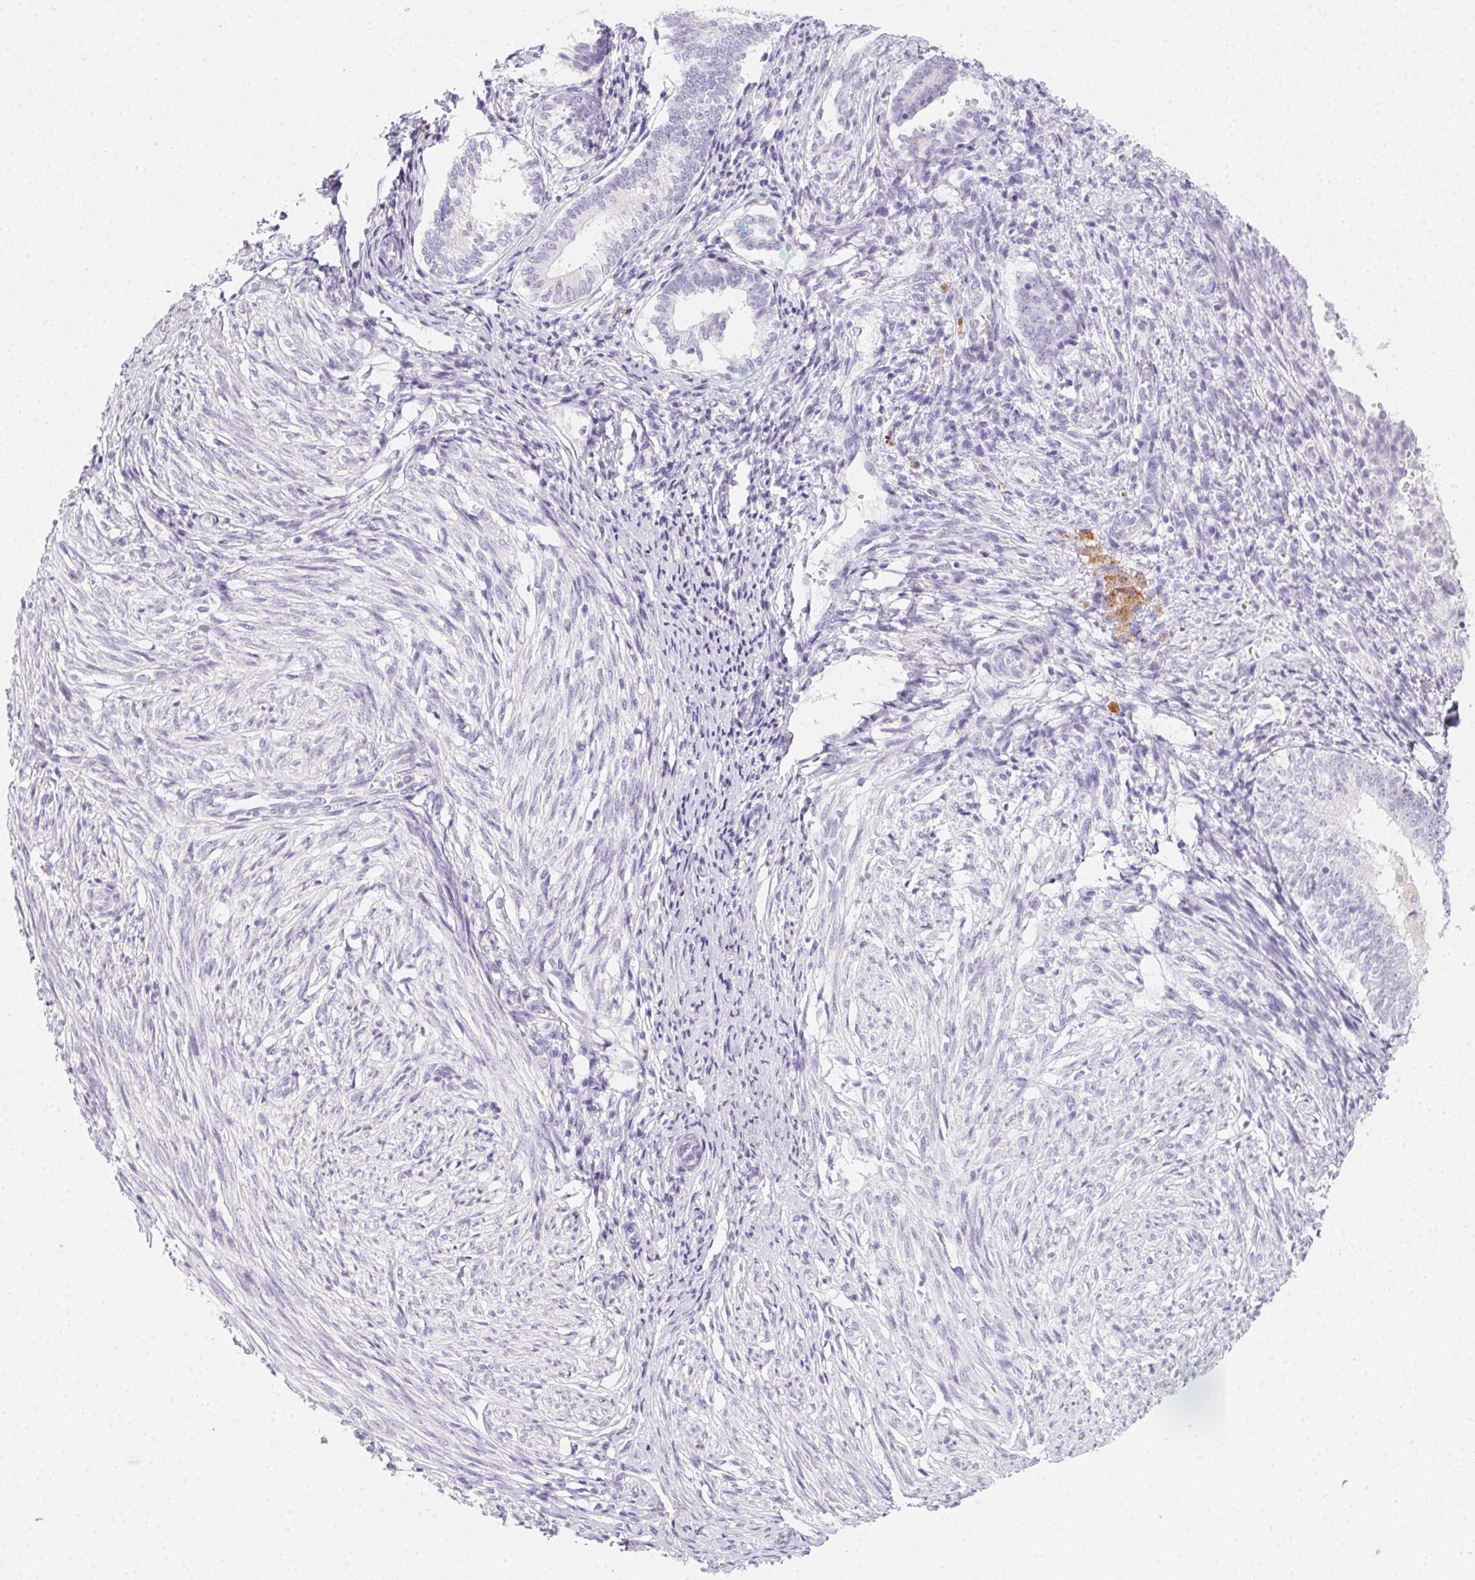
{"staining": {"intensity": "negative", "quantity": "none", "location": "none"}, "tissue": "endometrium", "cell_type": "Cells in endometrial stroma", "image_type": "normal", "snomed": [{"axis": "morphology", "description": "Normal tissue, NOS"}, {"axis": "topography", "description": "Endometrium"}], "caption": "An immunohistochemistry image of benign endometrium is shown. There is no staining in cells in endometrial stroma of endometrium. (DAB immunohistochemistry (IHC), high magnification).", "gene": "MYL4", "patient": {"sex": "female", "age": 50}}